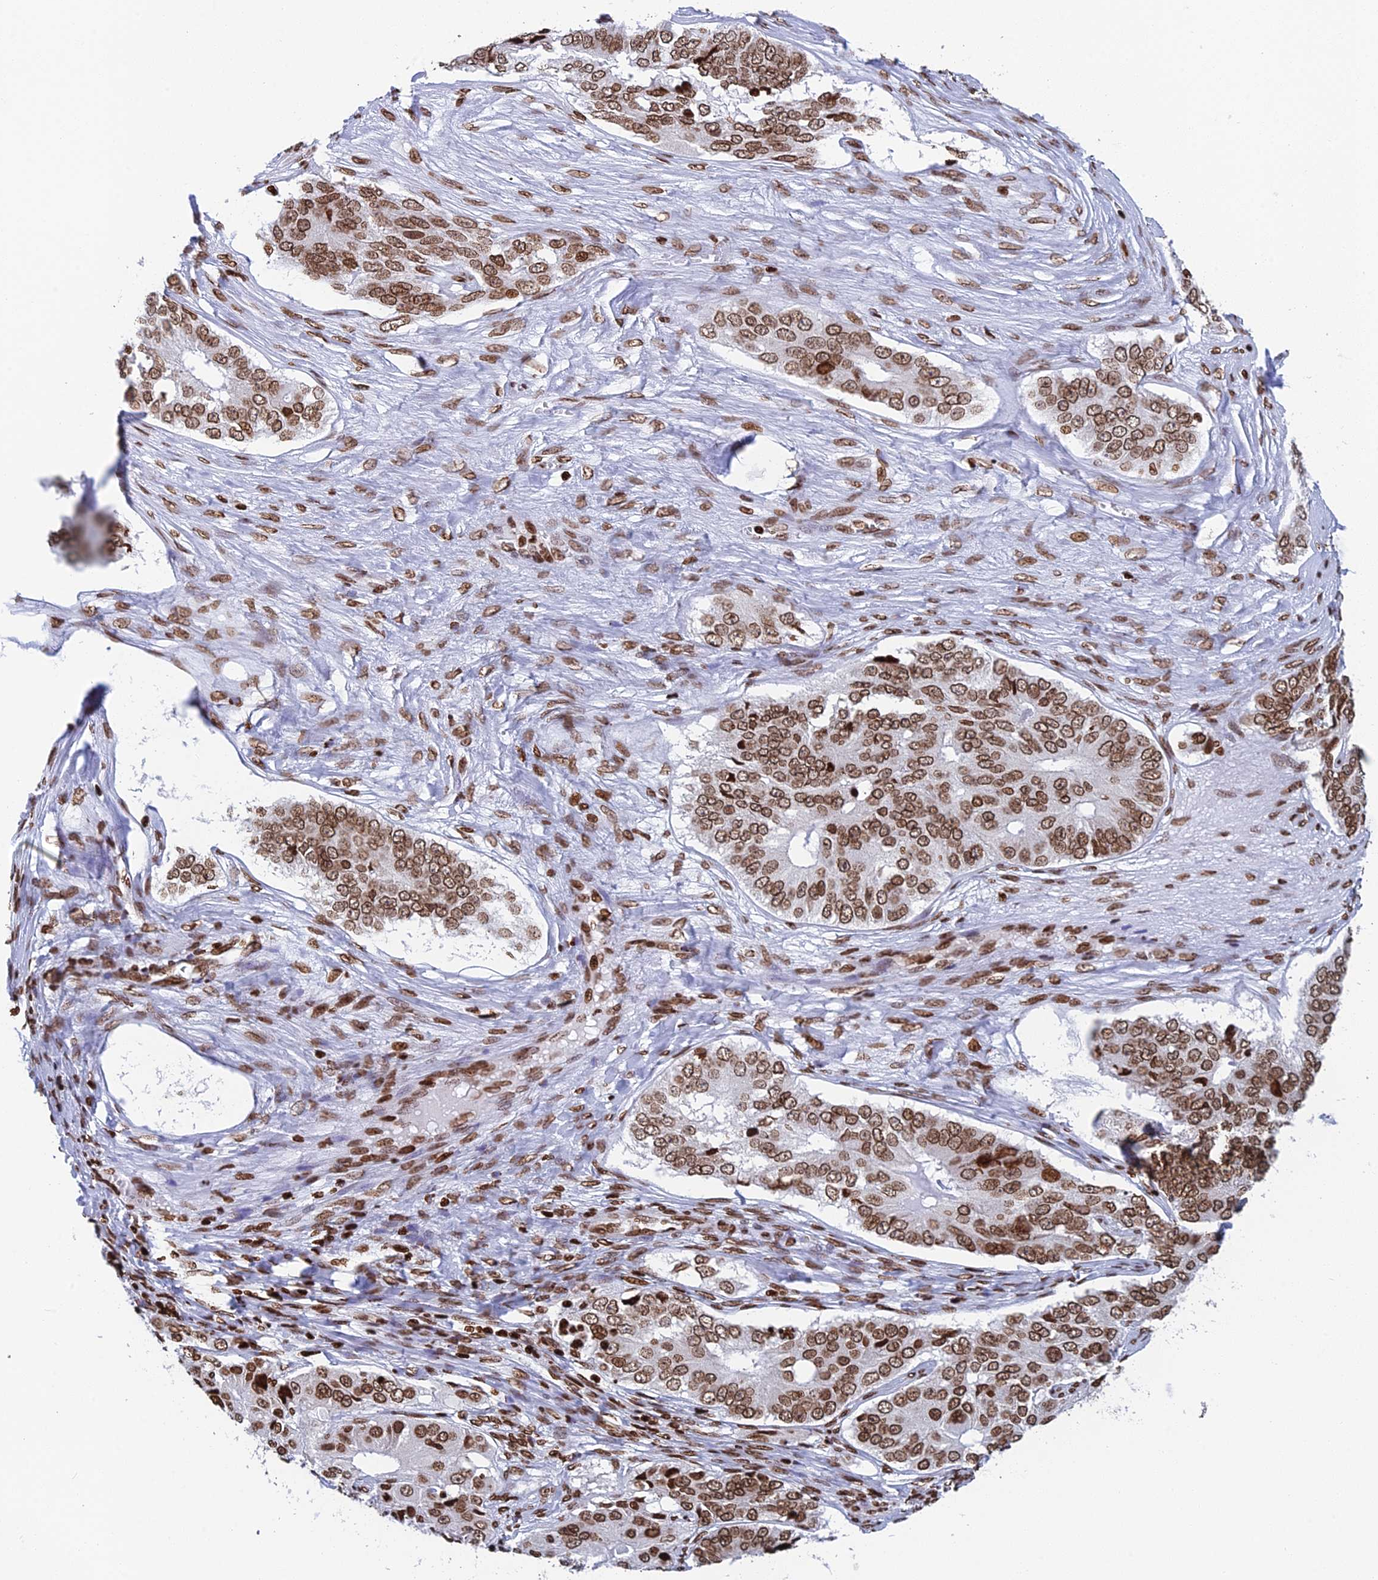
{"staining": {"intensity": "moderate", "quantity": ">75%", "location": "nuclear"}, "tissue": "ovarian cancer", "cell_type": "Tumor cells", "image_type": "cancer", "snomed": [{"axis": "morphology", "description": "Carcinoma, endometroid"}, {"axis": "topography", "description": "Ovary"}], "caption": "Protein expression analysis of ovarian cancer displays moderate nuclear expression in about >75% of tumor cells.", "gene": "RPAP1", "patient": {"sex": "female", "age": 51}}